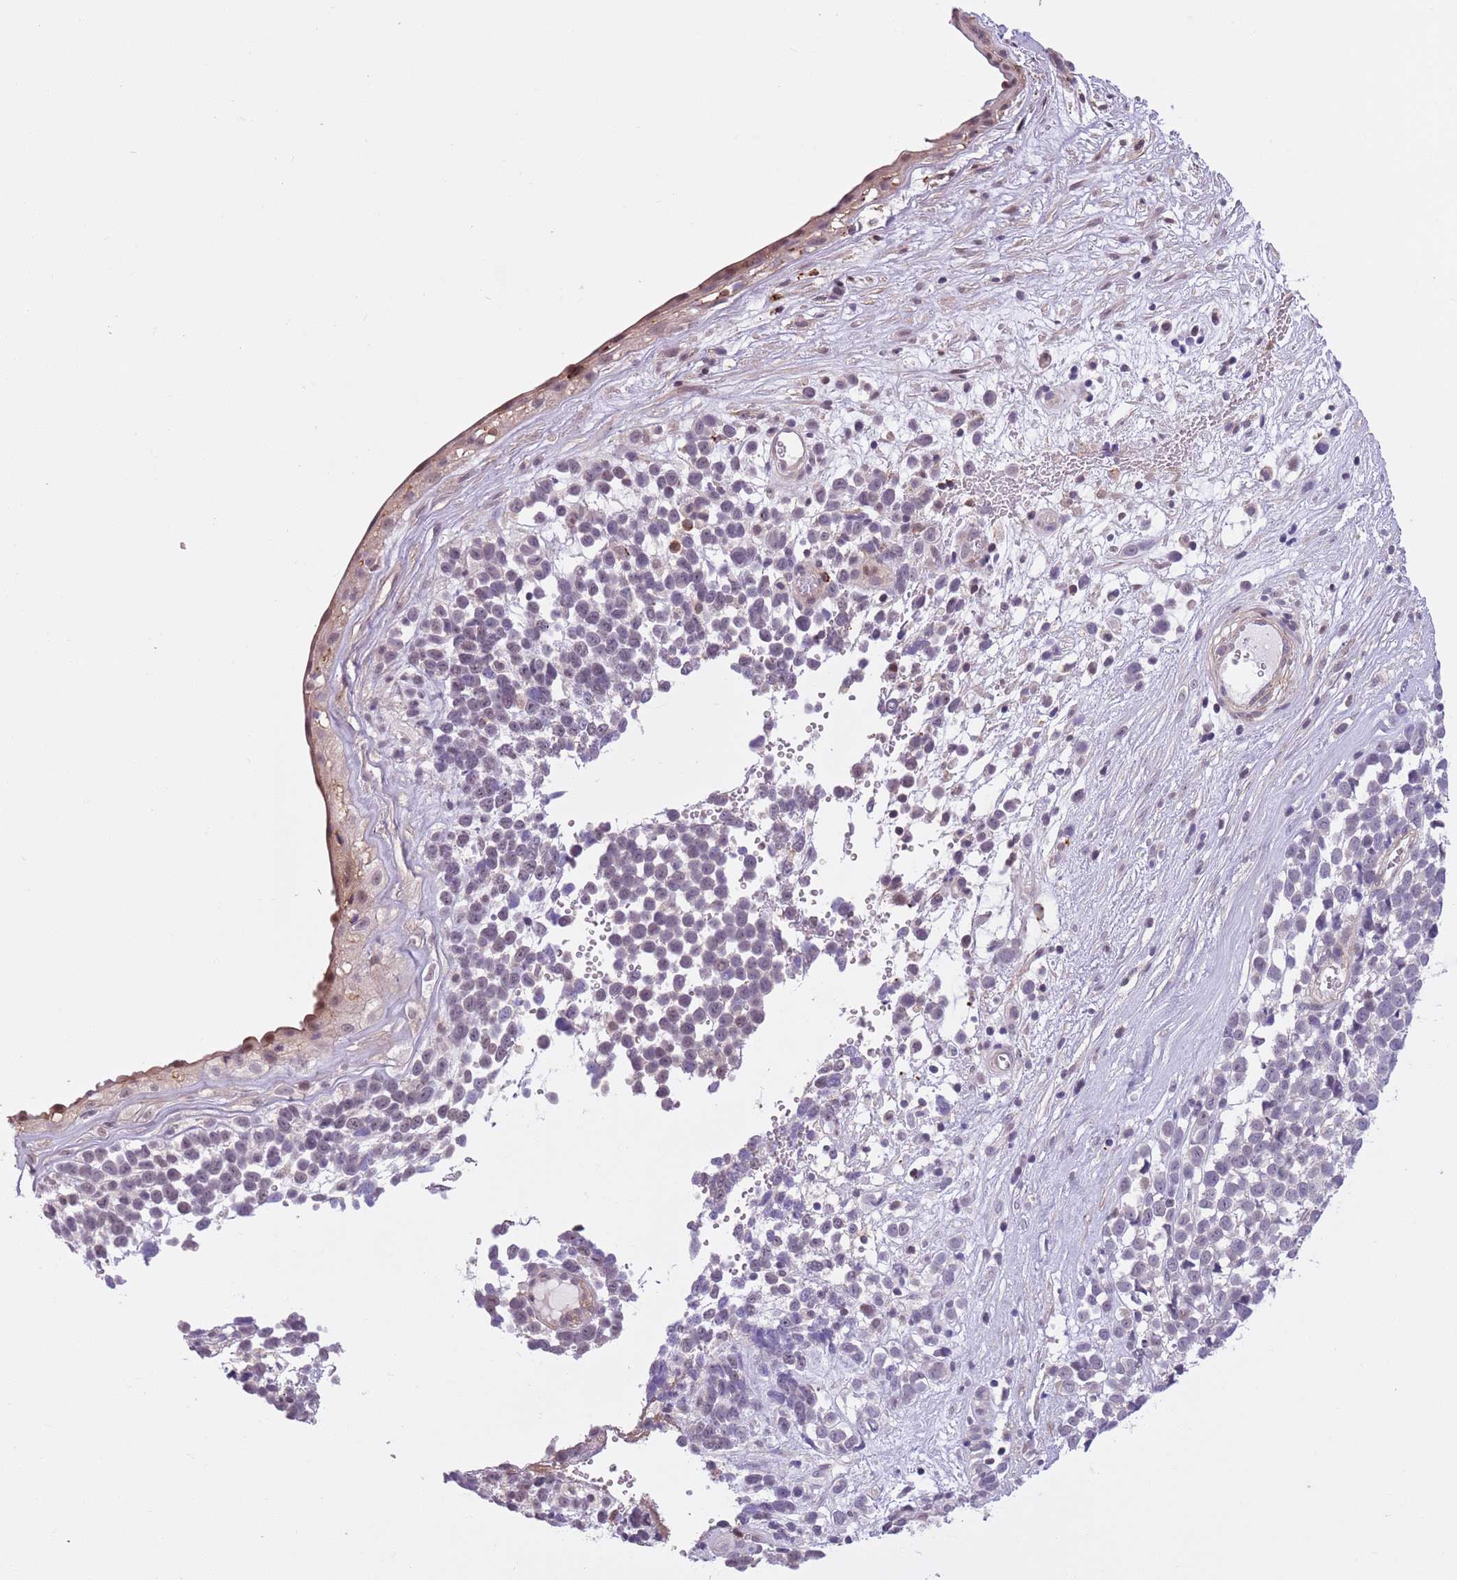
{"staining": {"intensity": "negative", "quantity": "none", "location": "none"}, "tissue": "melanoma", "cell_type": "Tumor cells", "image_type": "cancer", "snomed": [{"axis": "morphology", "description": "Malignant melanoma, NOS"}, {"axis": "topography", "description": "Nose, NOS"}], "caption": "Micrograph shows no protein expression in tumor cells of malignant melanoma tissue. (DAB (3,3'-diaminobenzidine) IHC visualized using brightfield microscopy, high magnification).", "gene": "JAML", "patient": {"sex": "female", "age": 48}}